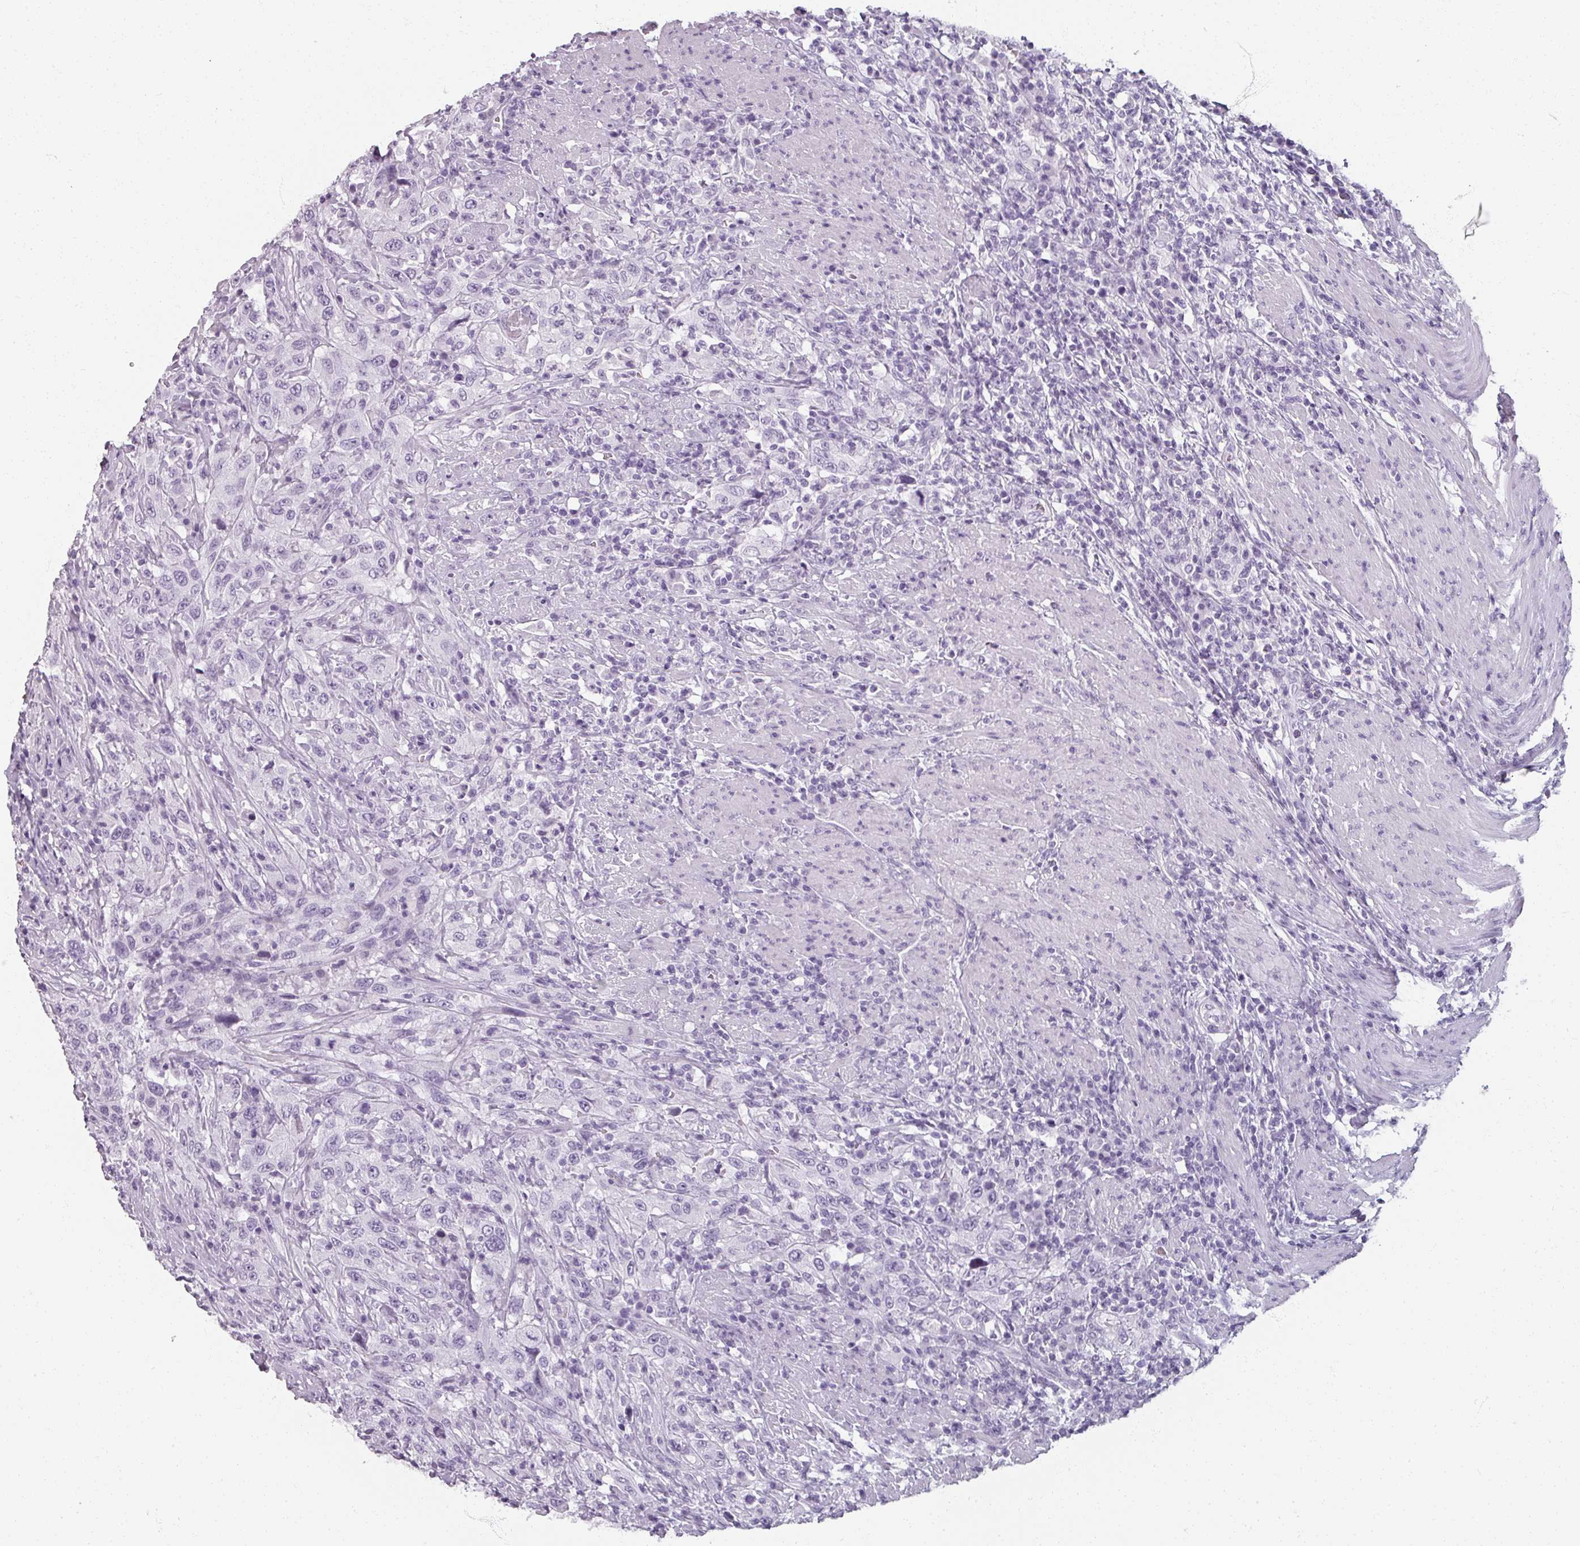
{"staining": {"intensity": "negative", "quantity": "none", "location": "none"}, "tissue": "urothelial cancer", "cell_type": "Tumor cells", "image_type": "cancer", "snomed": [{"axis": "morphology", "description": "Urothelial carcinoma, High grade"}, {"axis": "topography", "description": "Urinary bladder"}], "caption": "Immunohistochemistry of urothelial cancer shows no positivity in tumor cells. (IHC, brightfield microscopy, high magnification).", "gene": "REG3G", "patient": {"sex": "male", "age": 61}}